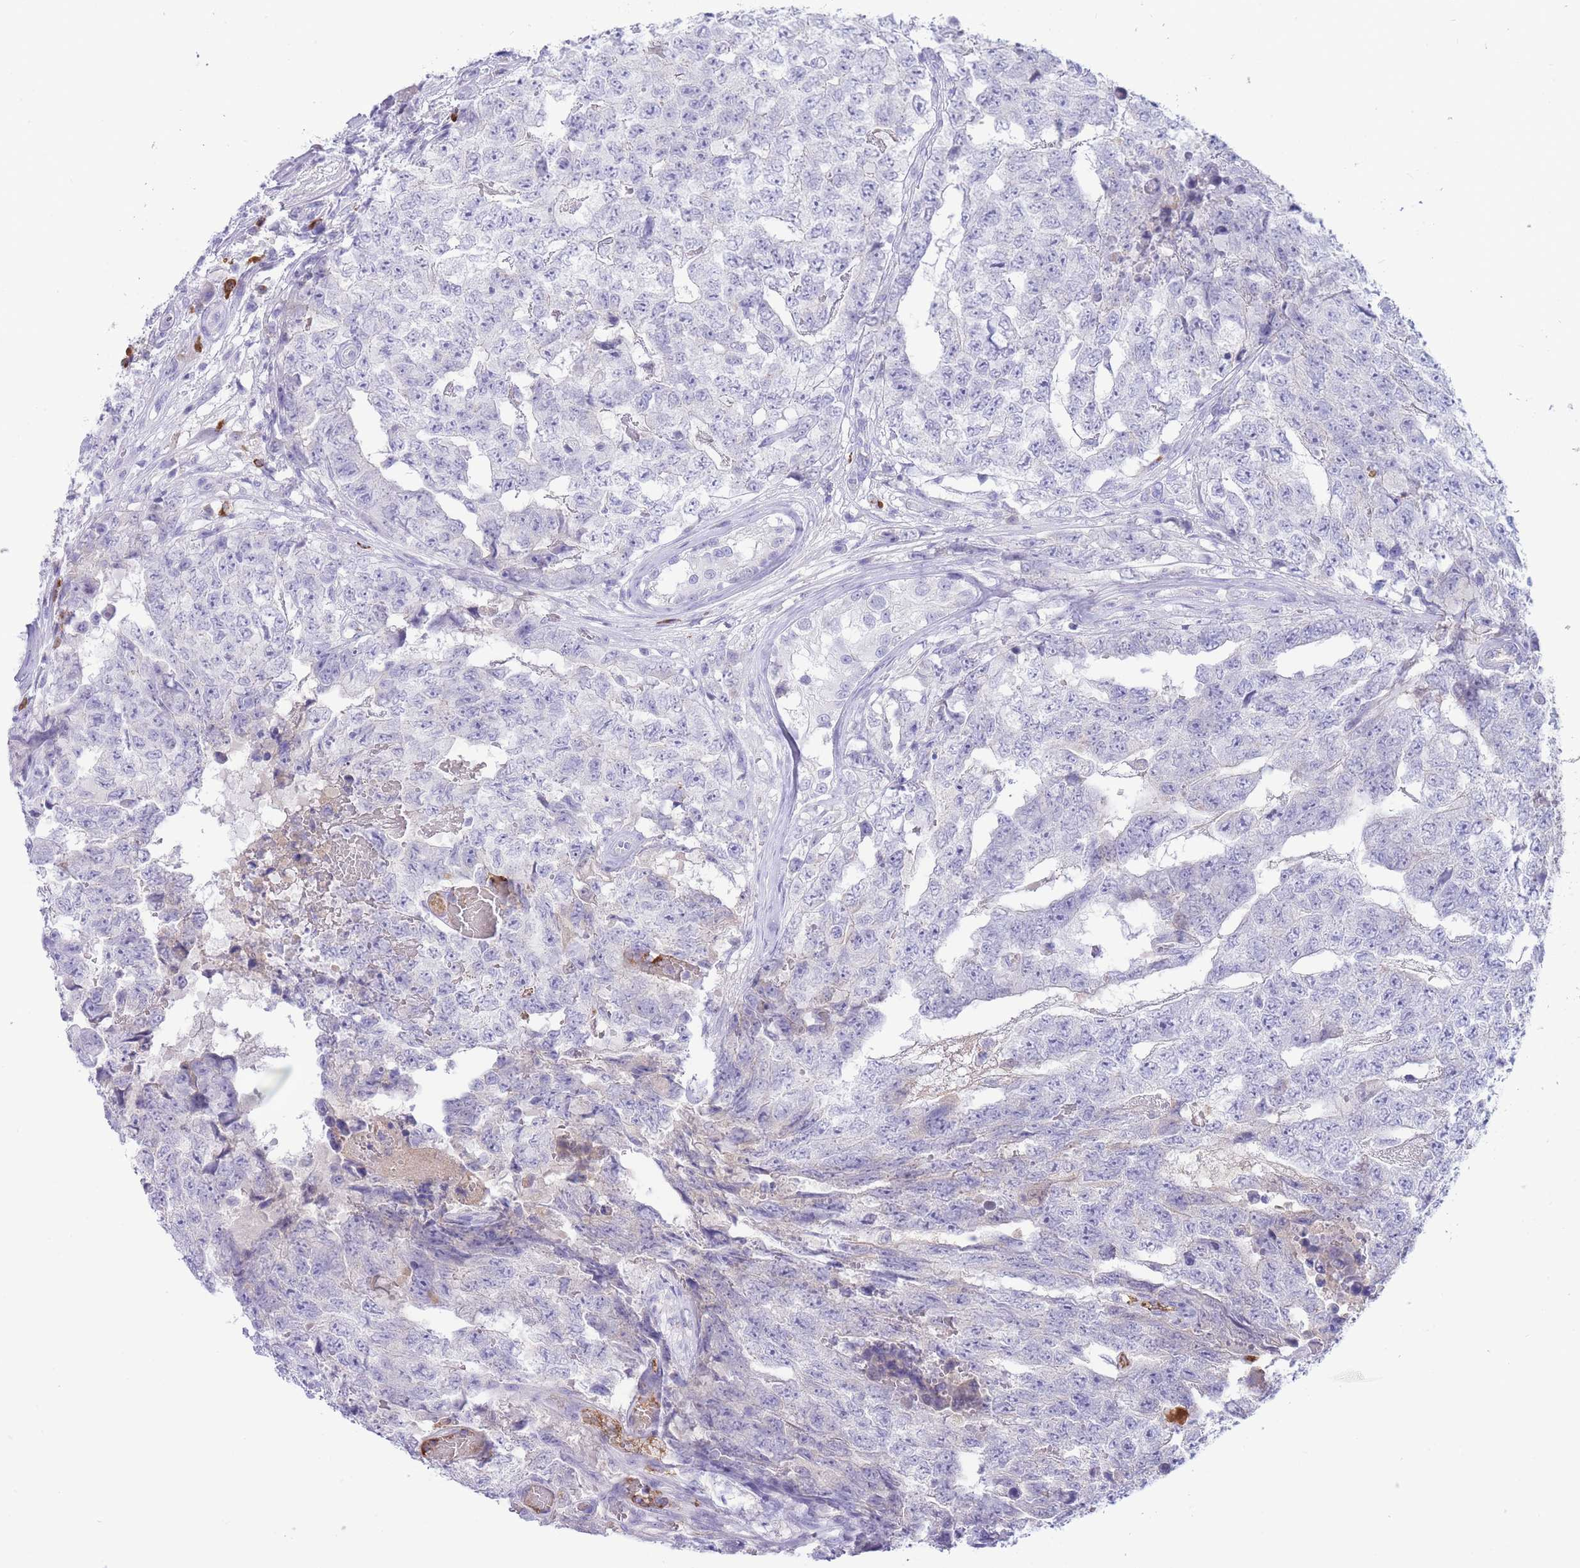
{"staining": {"intensity": "negative", "quantity": "none", "location": "none"}, "tissue": "testis cancer", "cell_type": "Tumor cells", "image_type": "cancer", "snomed": [{"axis": "morphology", "description": "Carcinoma, Embryonal, NOS"}, {"axis": "topography", "description": "Testis"}], "caption": "There is no significant positivity in tumor cells of testis embryonal carcinoma.", "gene": "ASAP3", "patient": {"sex": "male", "age": 25}}